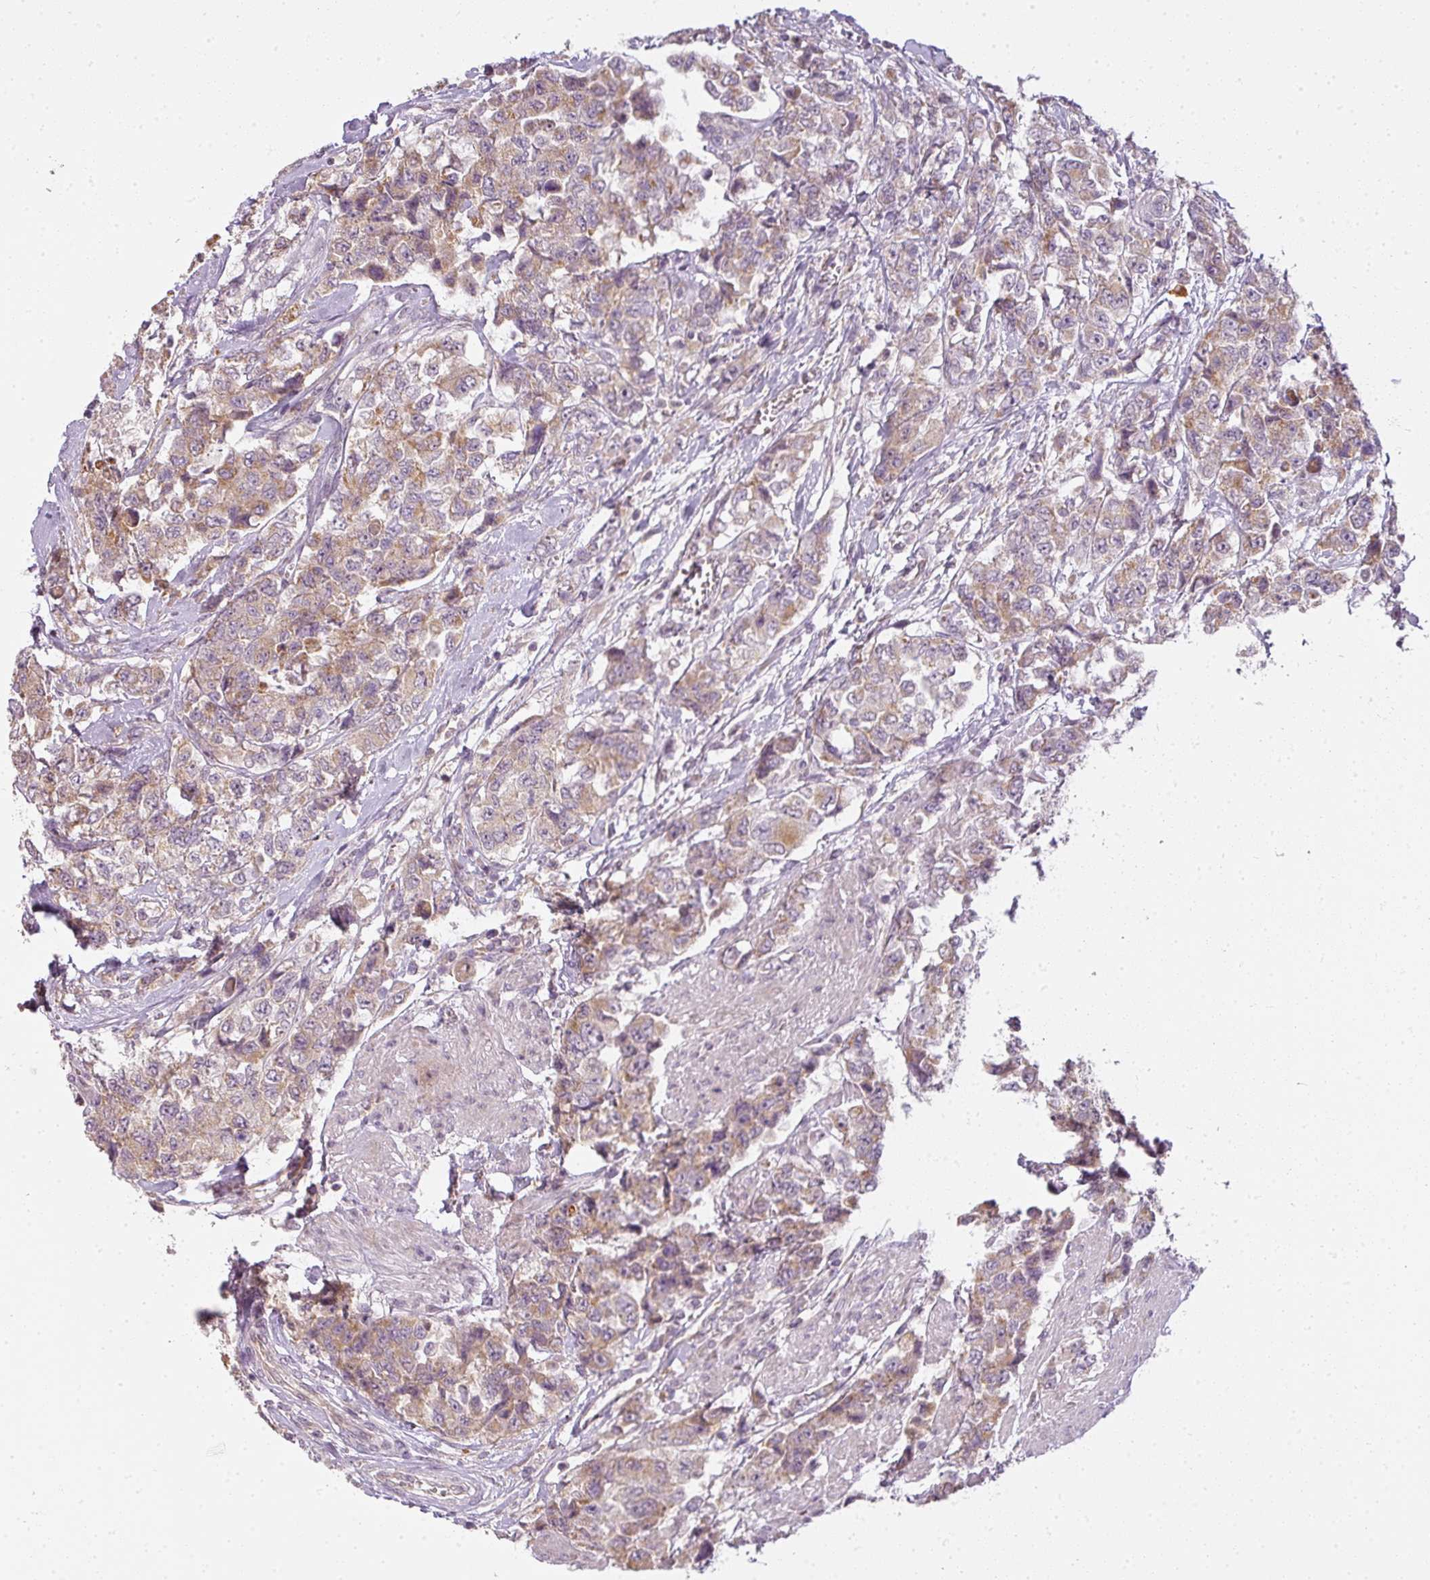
{"staining": {"intensity": "moderate", "quantity": ">75%", "location": "cytoplasmic/membranous"}, "tissue": "urothelial cancer", "cell_type": "Tumor cells", "image_type": "cancer", "snomed": [{"axis": "morphology", "description": "Urothelial carcinoma, High grade"}, {"axis": "topography", "description": "Urinary bladder"}], "caption": "Immunohistochemistry of urothelial cancer shows medium levels of moderate cytoplasmic/membranous staining in about >75% of tumor cells.", "gene": "LY75", "patient": {"sex": "female", "age": 78}}